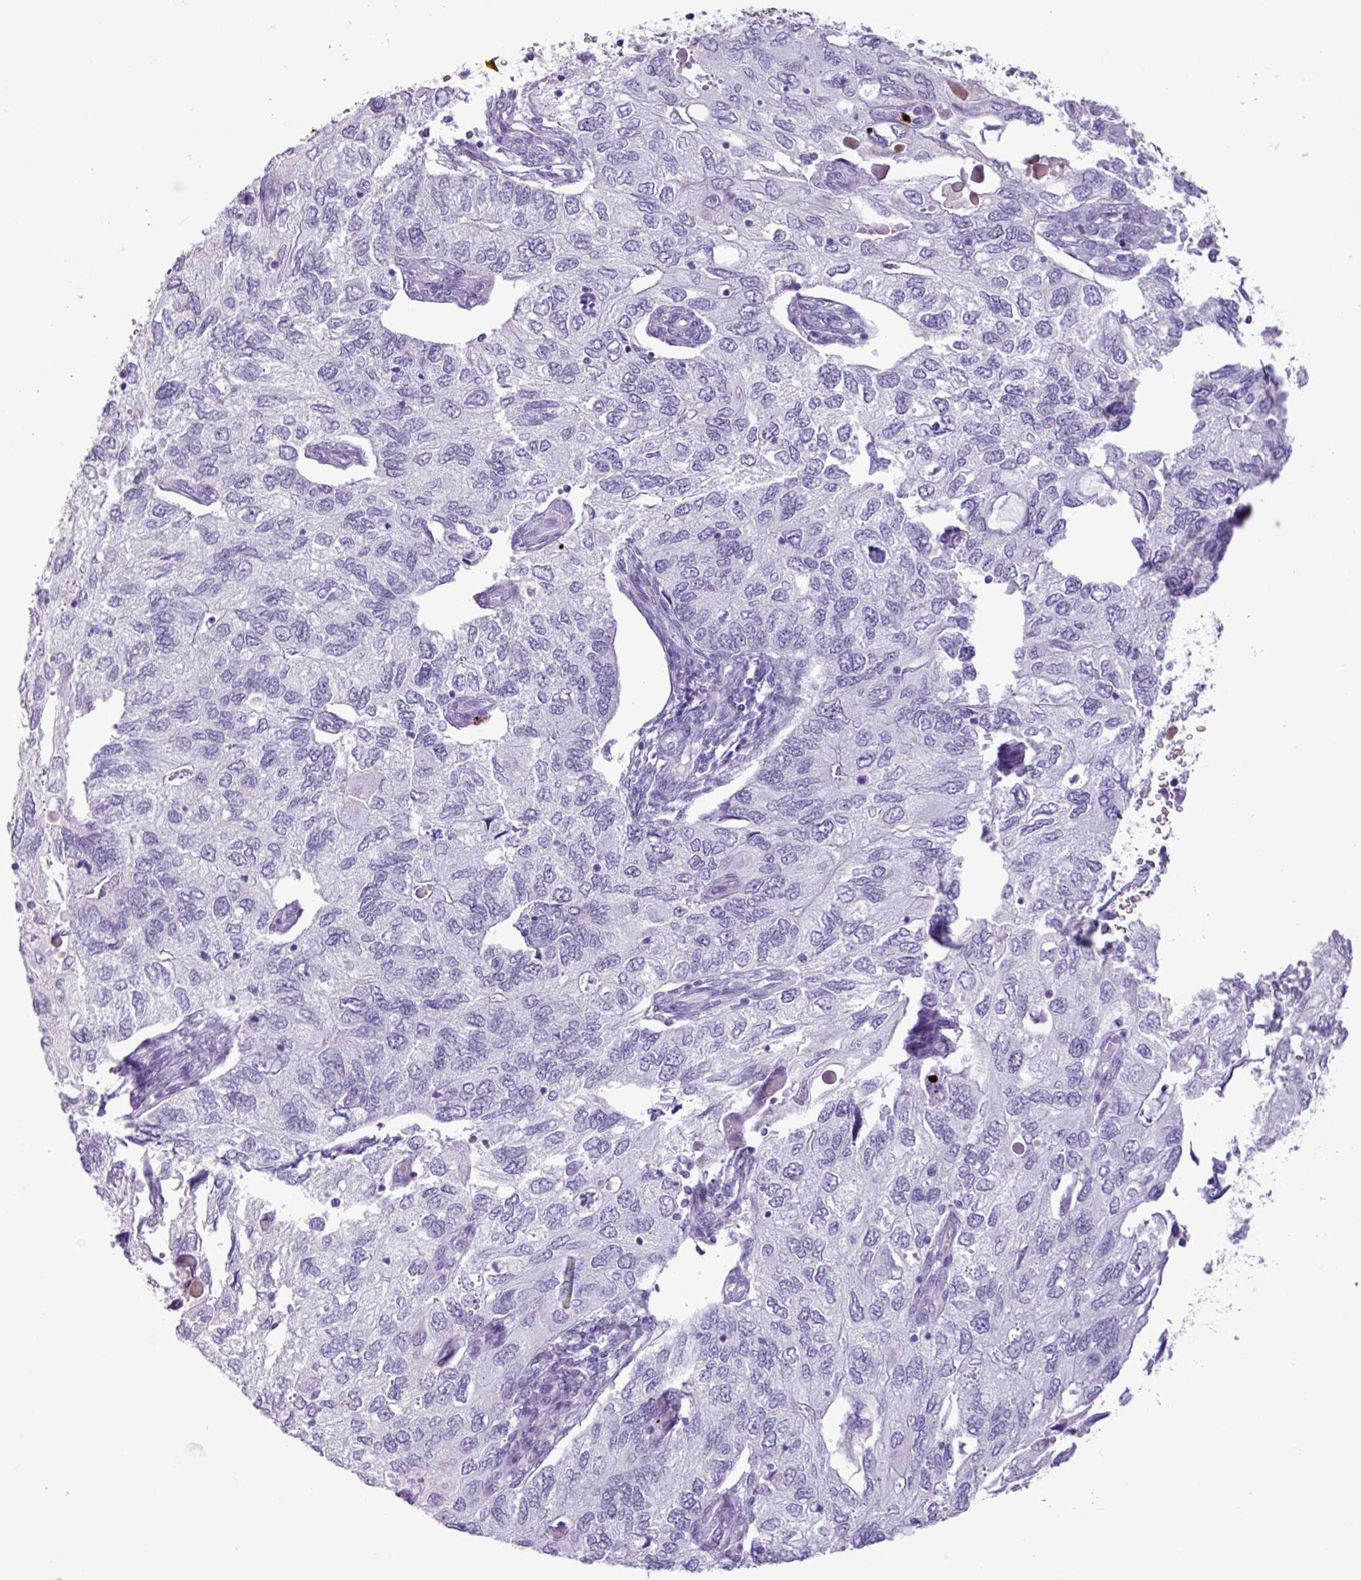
{"staining": {"intensity": "negative", "quantity": "none", "location": "none"}, "tissue": "endometrial cancer", "cell_type": "Tumor cells", "image_type": "cancer", "snomed": [{"axis": "morphology", "description": "Carcinoma, NOS"}, {"axis": "topography", "description": "Uterus"}], "caption": "Tumor cells are negative for protein expression in human carcinoma (endometrial).", "gene": "TMEM178A", "patient": {"sex": "female", "age": 76}}